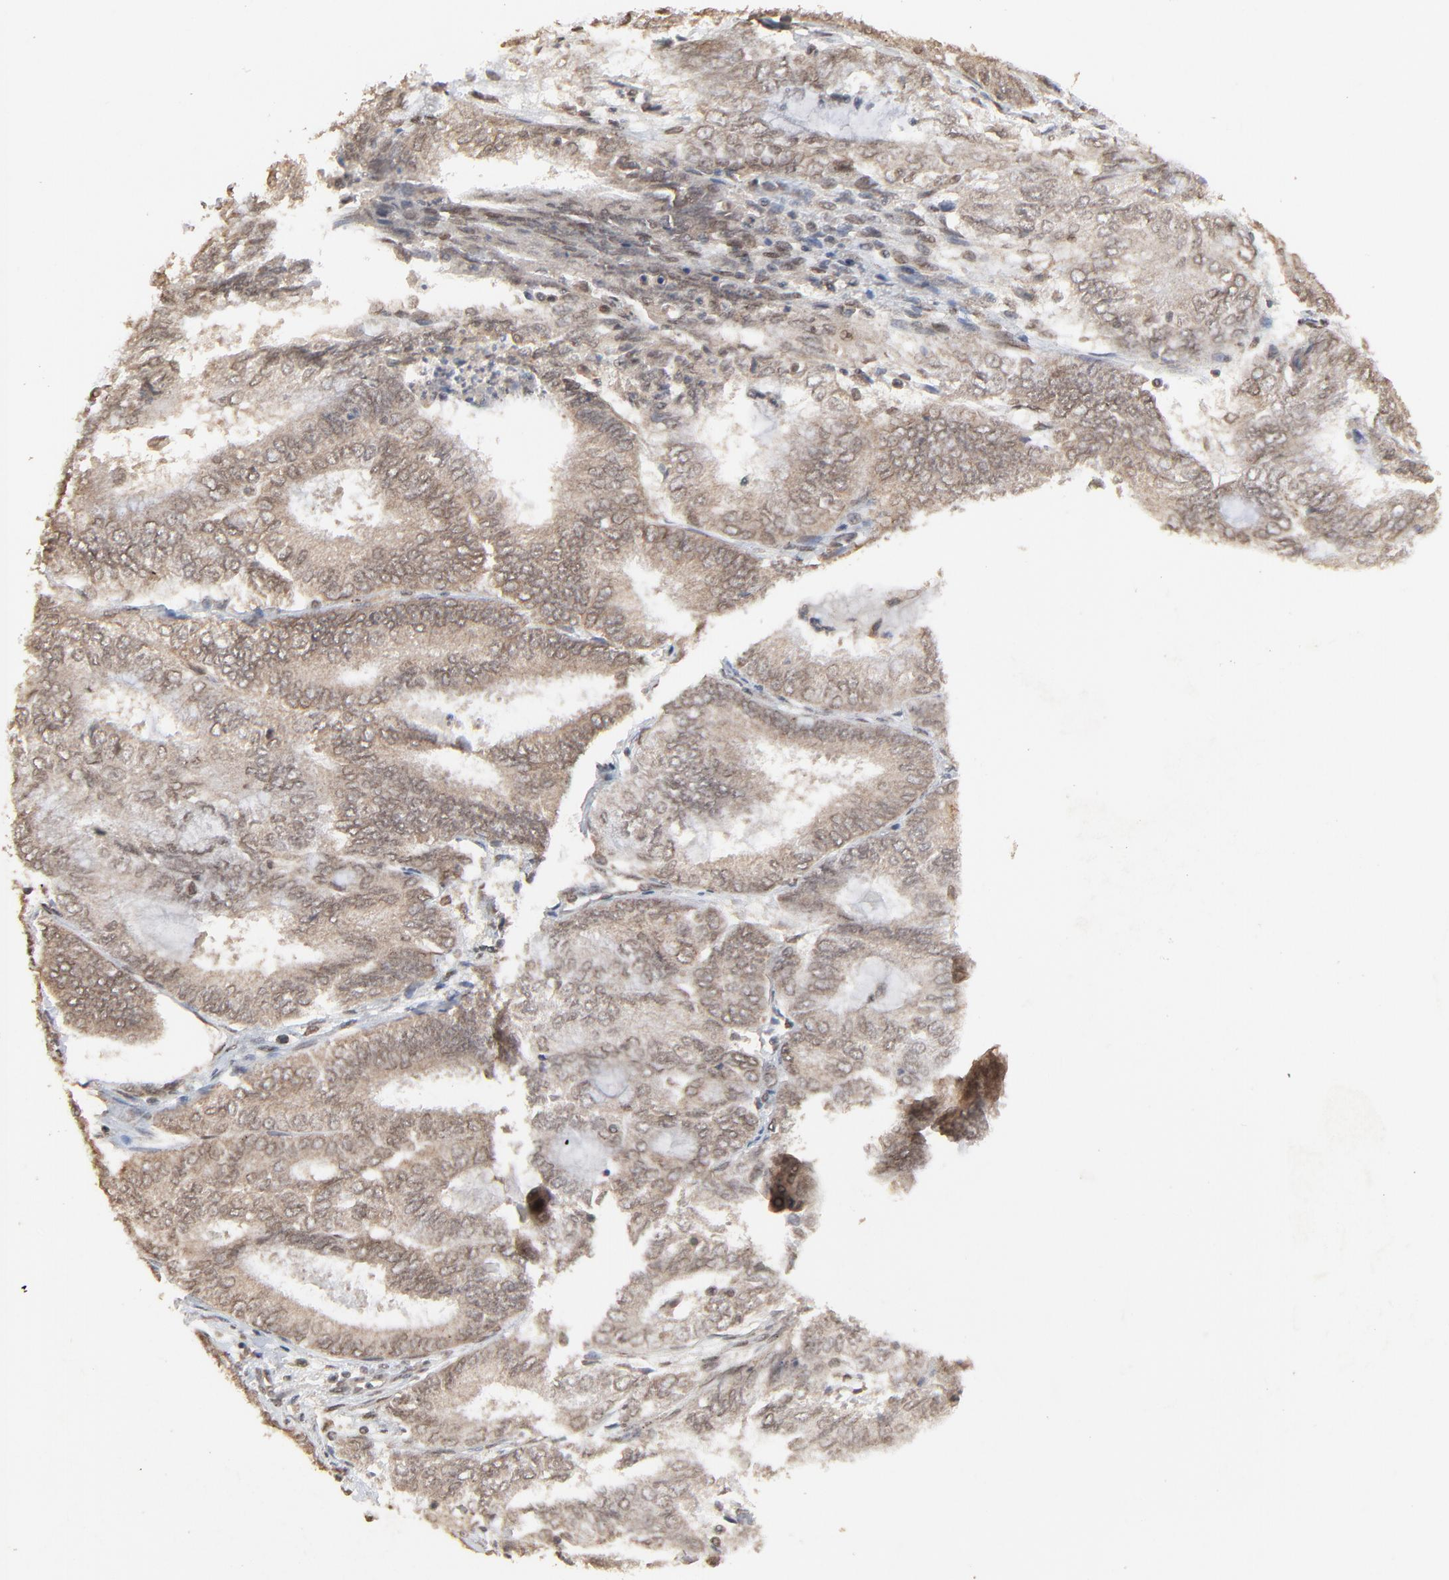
{"staining": {"intensity": "weak", "quantity": ">75%", "location": "cytoplasmic/membranous,nuclear"}, "tissue": "endometrial cancer", "cell_type": "Tumor cells", "image_type": "cancer", "snomed": [{"axis": "morphology", "description": "Adenocarcinoma, NOS"}, {"axis": "topography", "description": "Endometrium"}], "caption": "Immunohistochemical staining of human endometrial adenocarcinoma exhibits weak cytoplasmic/membranous and nuclear protein expression in approximately >75% of tumor cells.", "gene": "FAM227A", "patient": {"sex": "female", "age": 59}}